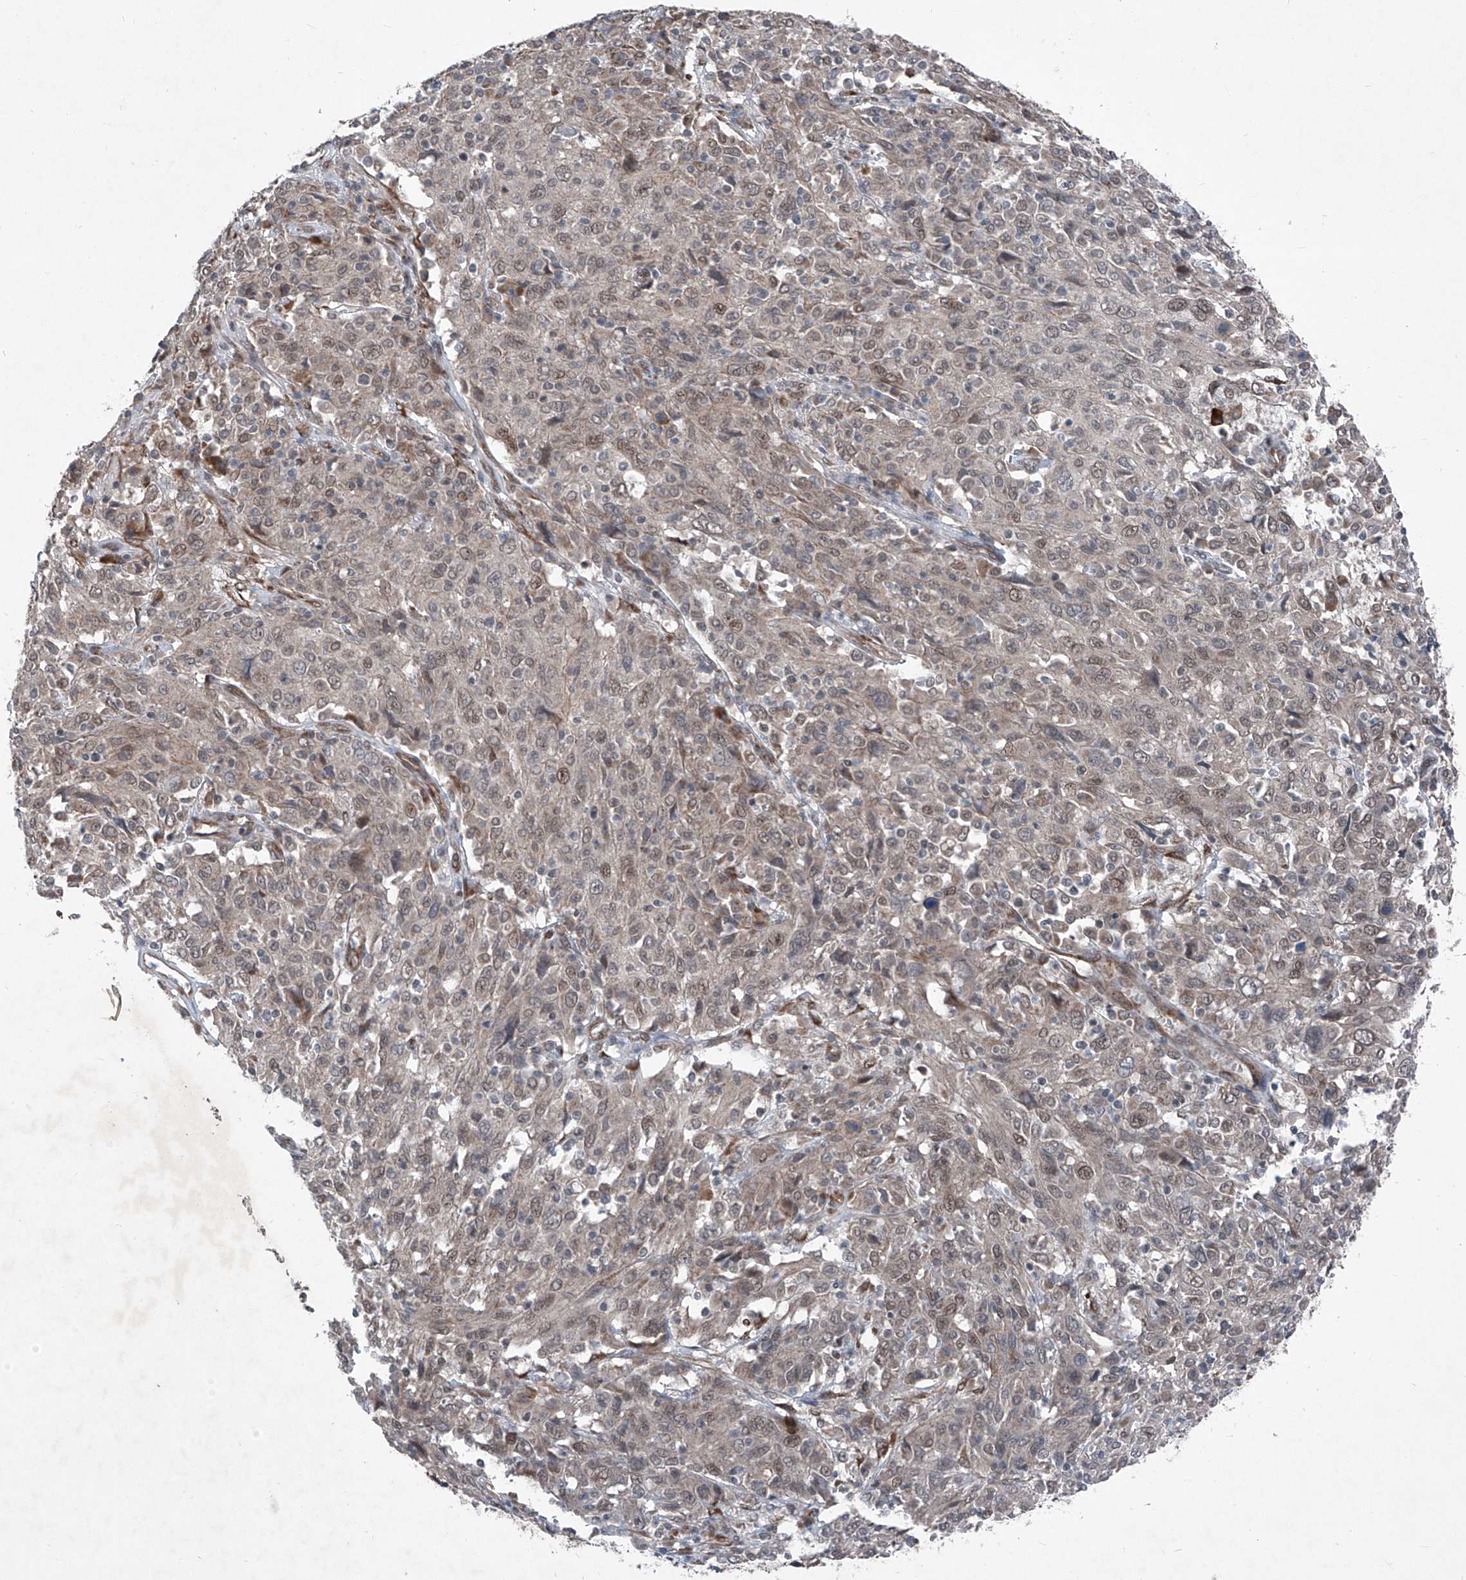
{"staining": {"intensity": "weak", "quantity": ">75%", "location": "cytoplasmic/membranous,nuclear"}, "tissue": "cervical cancer", "cell_type": "Tumor cells", "image_type": "cancer", "snomed": [{"axis": "morphology", "description": "Squamous cell carcinoma, NOS"}, {"axis": "topography", "description": "Cervix"}], "caption": "A low amount of weak cytoplasmic/membranous and nuclear staining is identified in approximately >75% of tumor cells in cervical cancer (squamous cell carcinoma) tissue.", "gene": "COA7", "patient": {"sex": "female", "age": 46}}